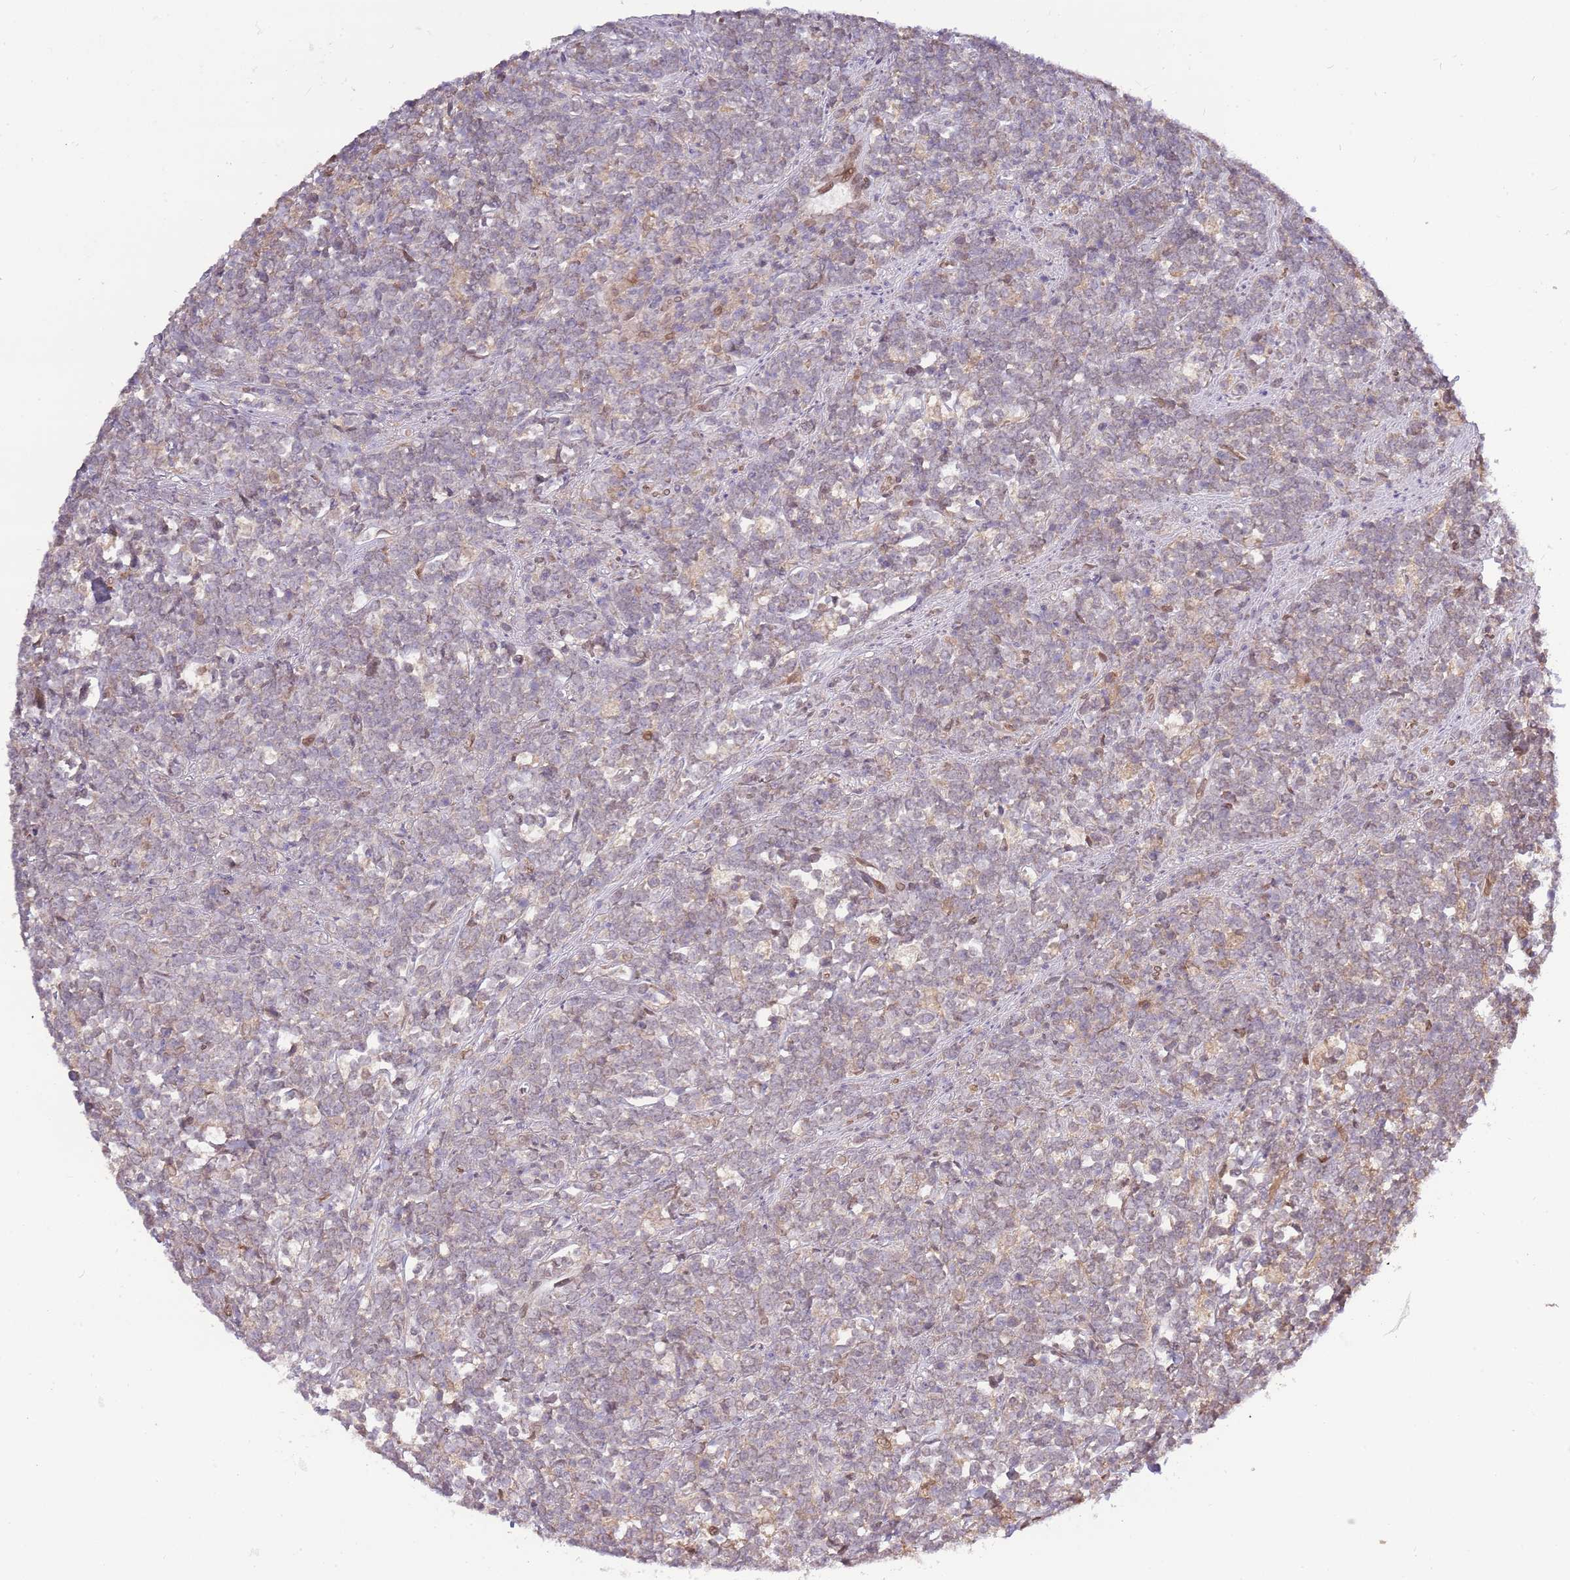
{"staining": {"intensity": "negative", "quantity": "none", "location": "none"}, "tissue": "lymphoma", "cell_type": "Tumor cells", "image_type": "cancer", "snomed": [{"axis": "morphology", "description": "Malignant lymphoma, non-Hodgkin's type, High grade"}, {"axis": "topography", "description": "Small intestine"}, {"axis": "topography", "description": "Colon"}], "caption": "Protein analysis of malignant lymphoma, non-Hodgkin's type (high-grade) demonstrates no significant staining in tumor cells.", "gene": "ZNF665", "patient": {"sex": "male", "age": 8}}